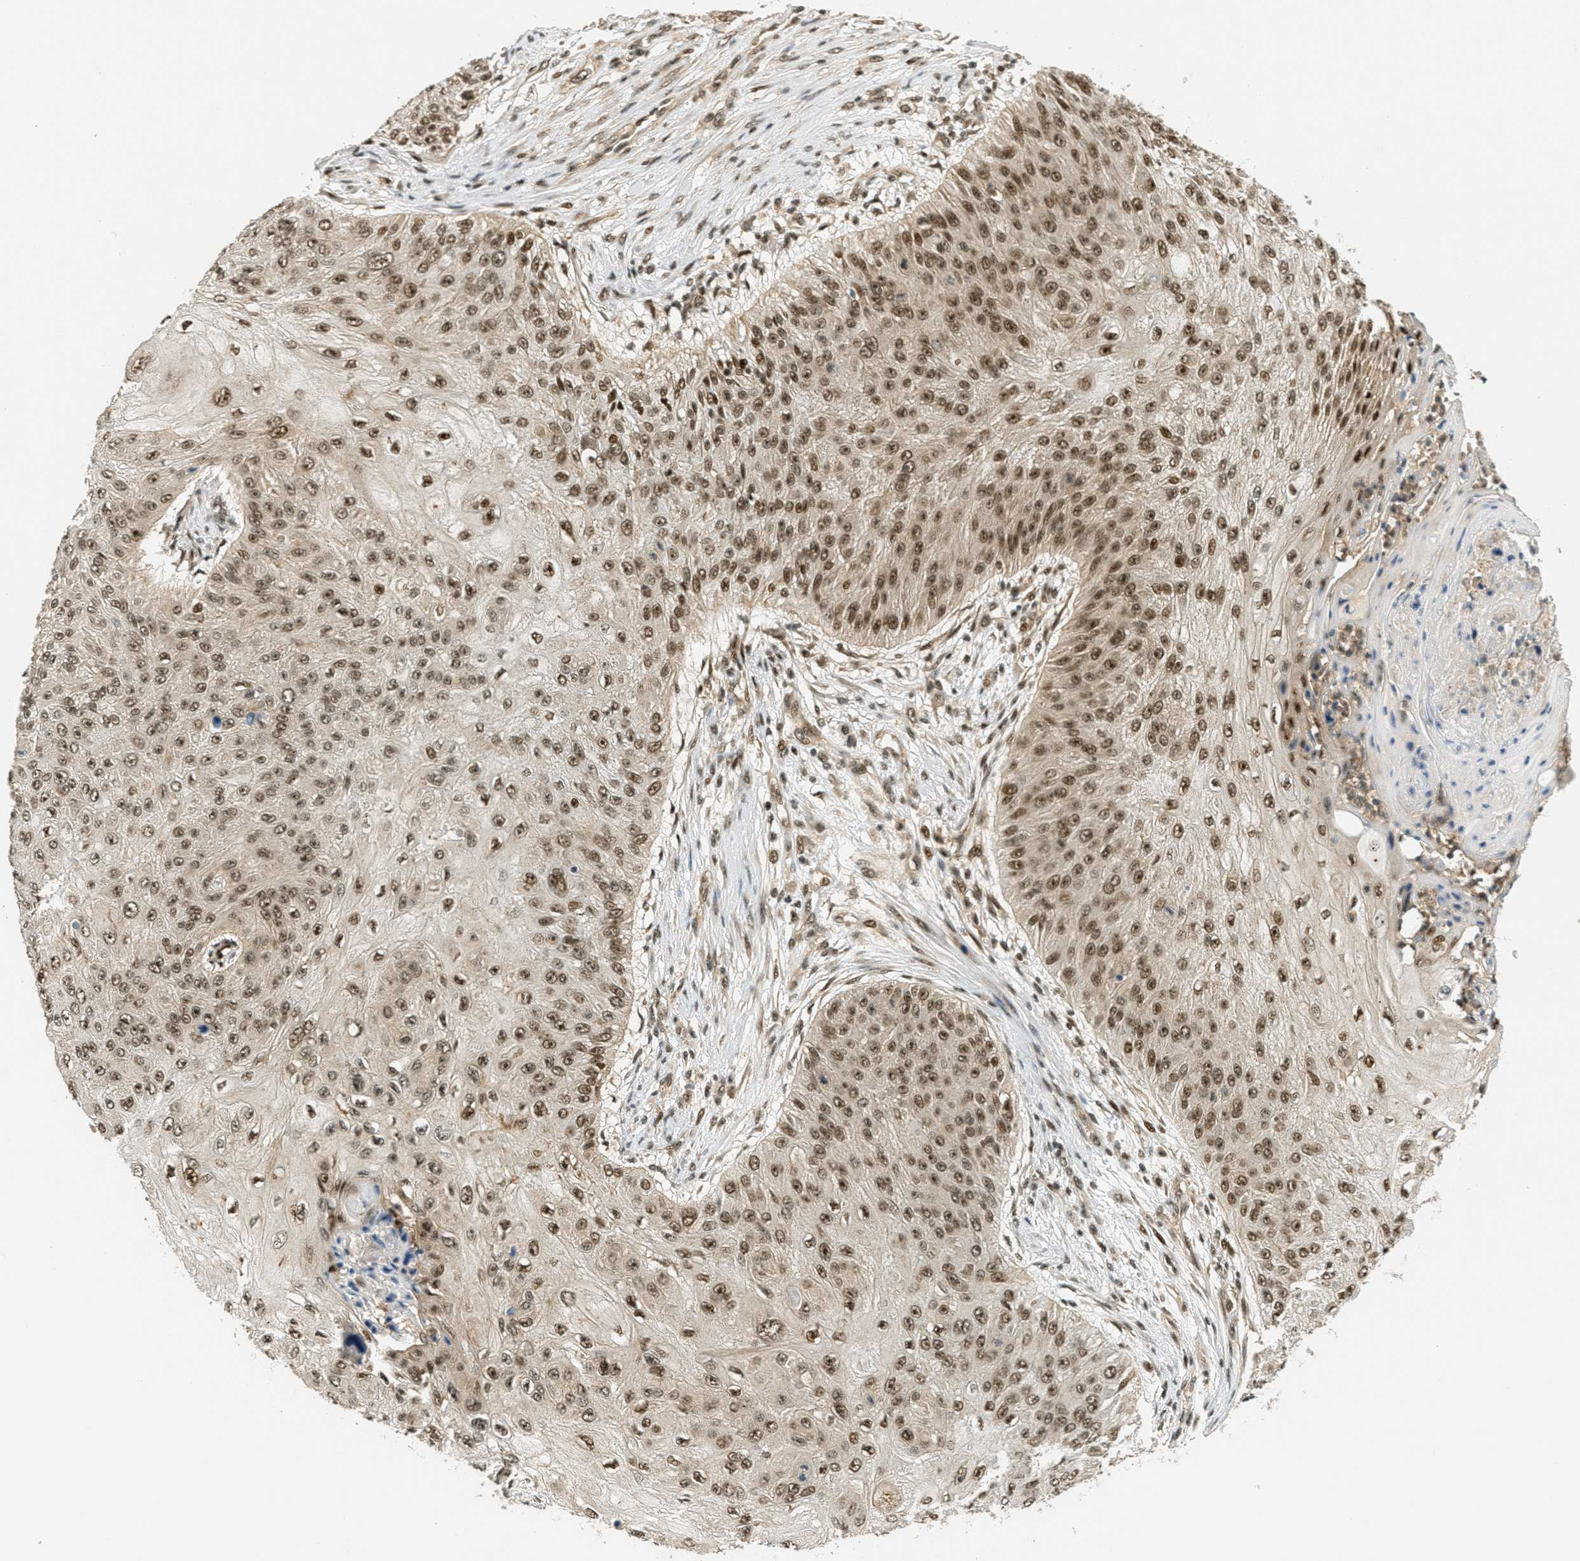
{"staining": {"intensity": "moderate", "quantity": ">75%", "location": "cytoplasmic/membranous,nuclear"}, "tissue": "skin cancer", "cell_type": "Tumor cells", "image_type": "cancer", "snomed": [{"axis": "morphology", "description": "Squamous cell carcinoma, NOS"}, {"axis": "topography", "description": "Skin"}], "caption": "This image displays immunohistochemistry staining of human skin squamous cell carcinoma, with medium moderate cytoplasmic/membranous and nuclear positivity in approximately >75% of tumor cells.", "gene": "FOXM1", "patient": {"sex": "female", "age": 80}}